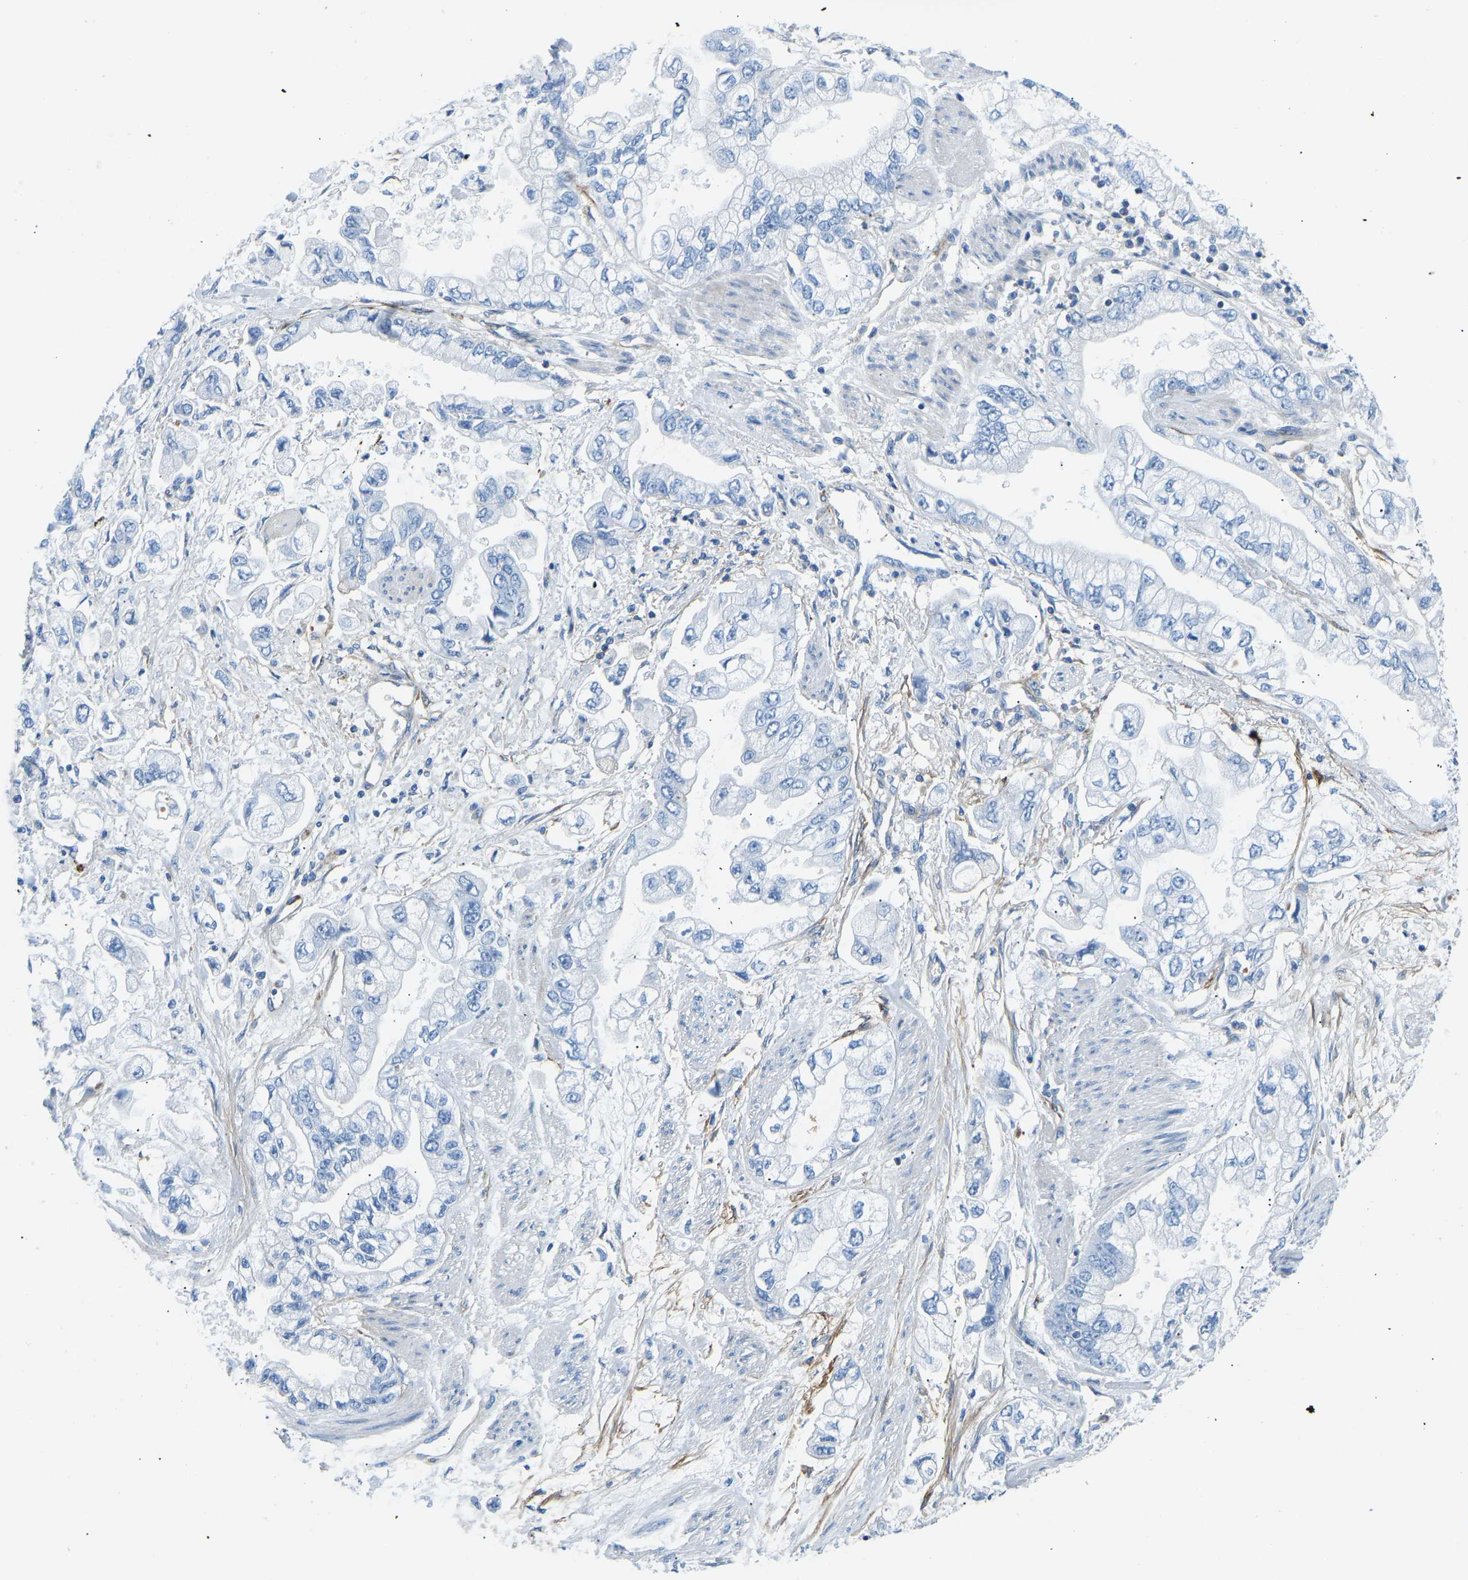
{"staining": {"intensity": "negative", "quantity": "none", "location": "none"}, "tissue": "stomach cancer", "cell_type": "Tumor cells", "image_type": "cancer", "snomed": [{"axis": "morphology", "description": "Normal tissue, NOS"}, {"axis": "morphology", "description": "Adenocarcinoma, NOS"}, {"axis": "topography", "description": "Stomach"}], "caption": "Immunohistochemistry (IHC) of human adenocarcinoma (stomach) reveals no positivity in tumor cells.", "gene": "COL15A1", "patient": {"sex": "male", "age": 62}}